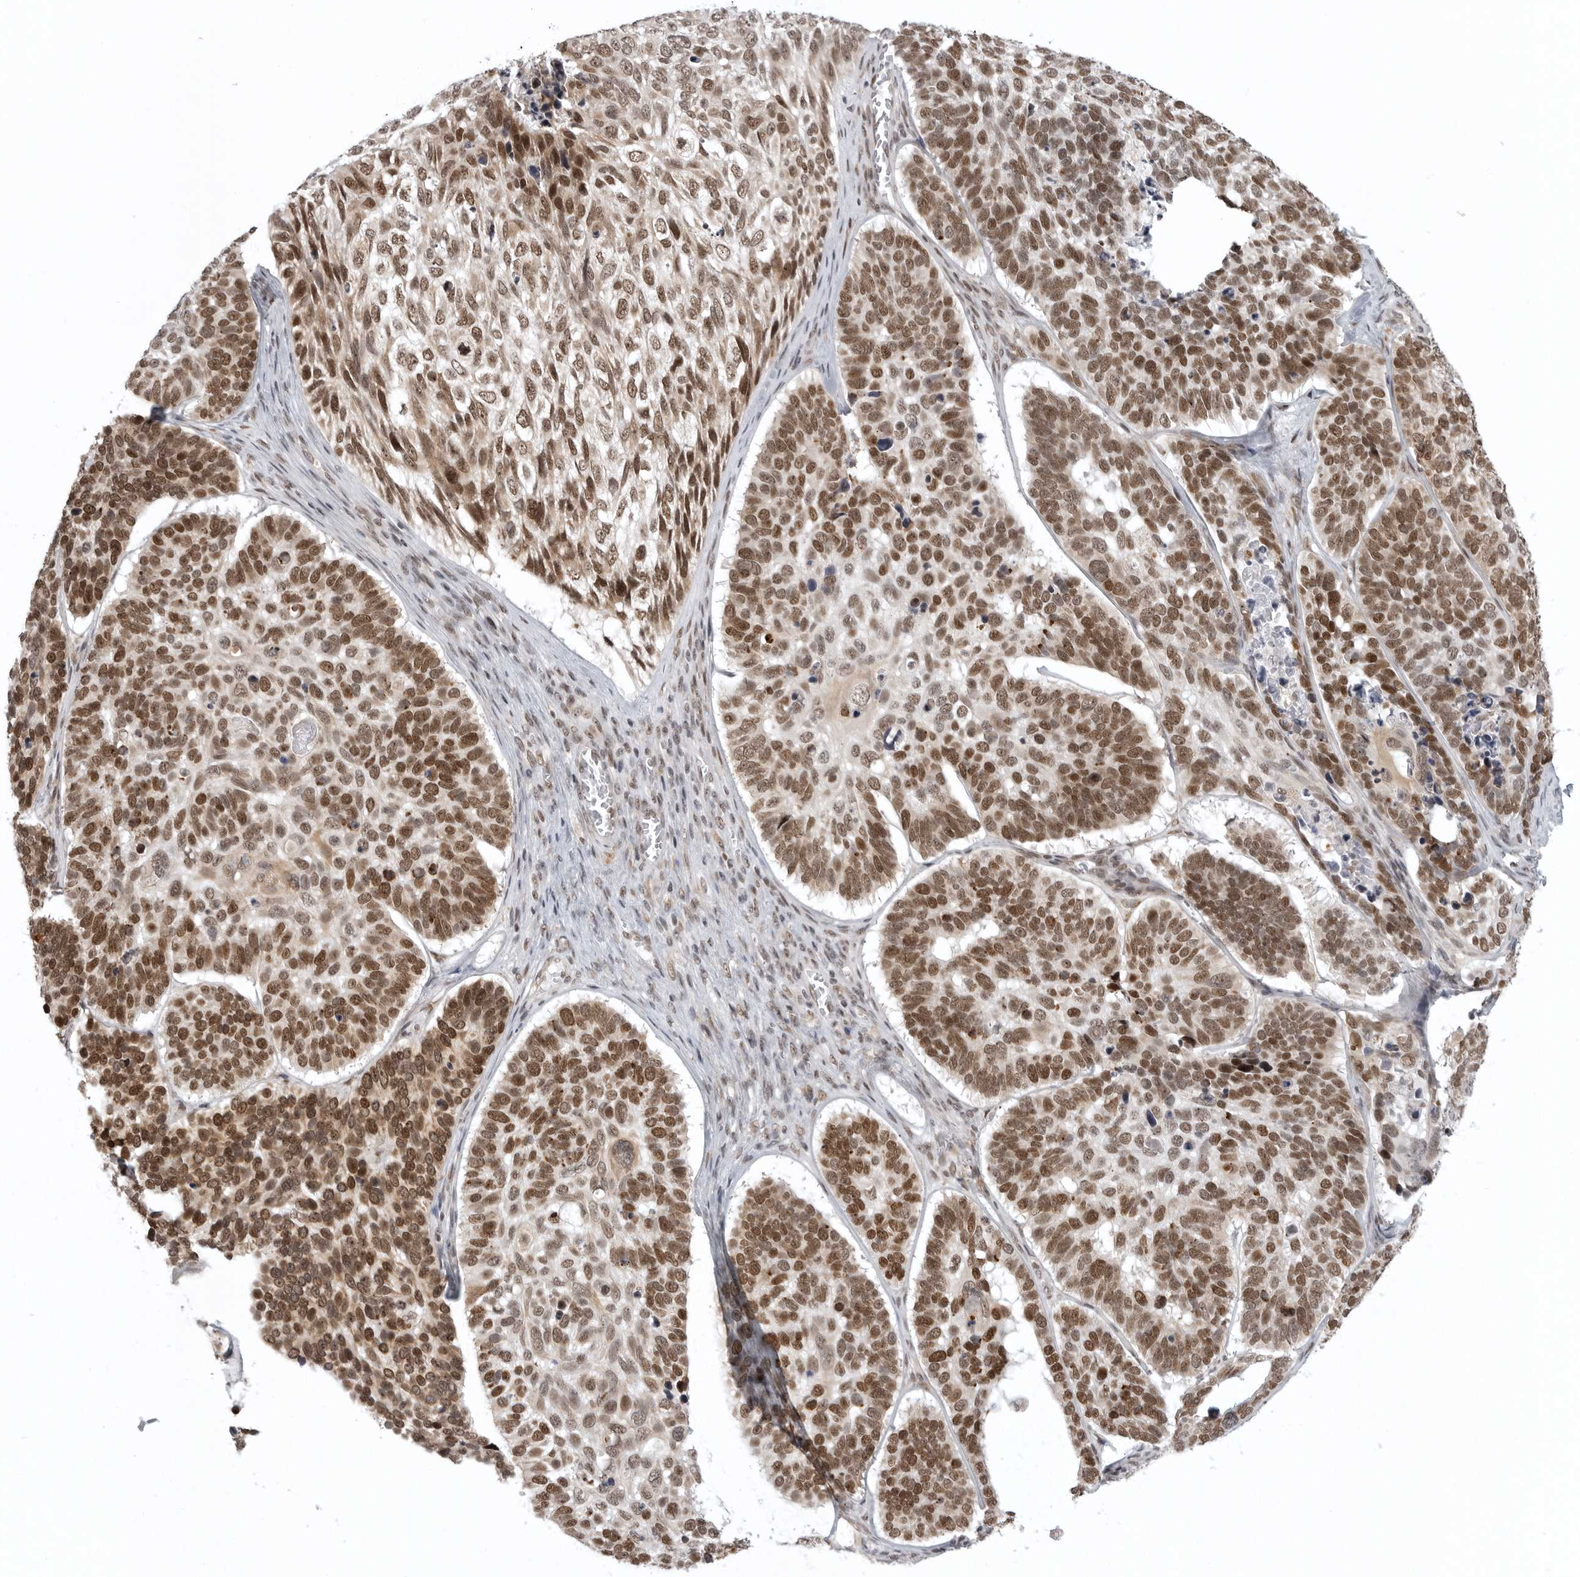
{"staining": {"intensity": "moderate", "quantity": ">75%", "location": "nuclear"}, "tissue": "skin cancer", "cell_type": "Tumor cells", "image_type": "cancer", "snomed": [{"axis": "morphology", "description": "Basal cell carcinoma"}, {"axis": "topography", "description": "Skin"}], "caption": "This image reveals immunohistochemistry staining of skin cancer (basal cell carcinoma), with medium moderate nuclear staining in approximately >75% of tumor cells.", "gene": "PRDM10", "patient": {"sex": "male", "age": 62}}